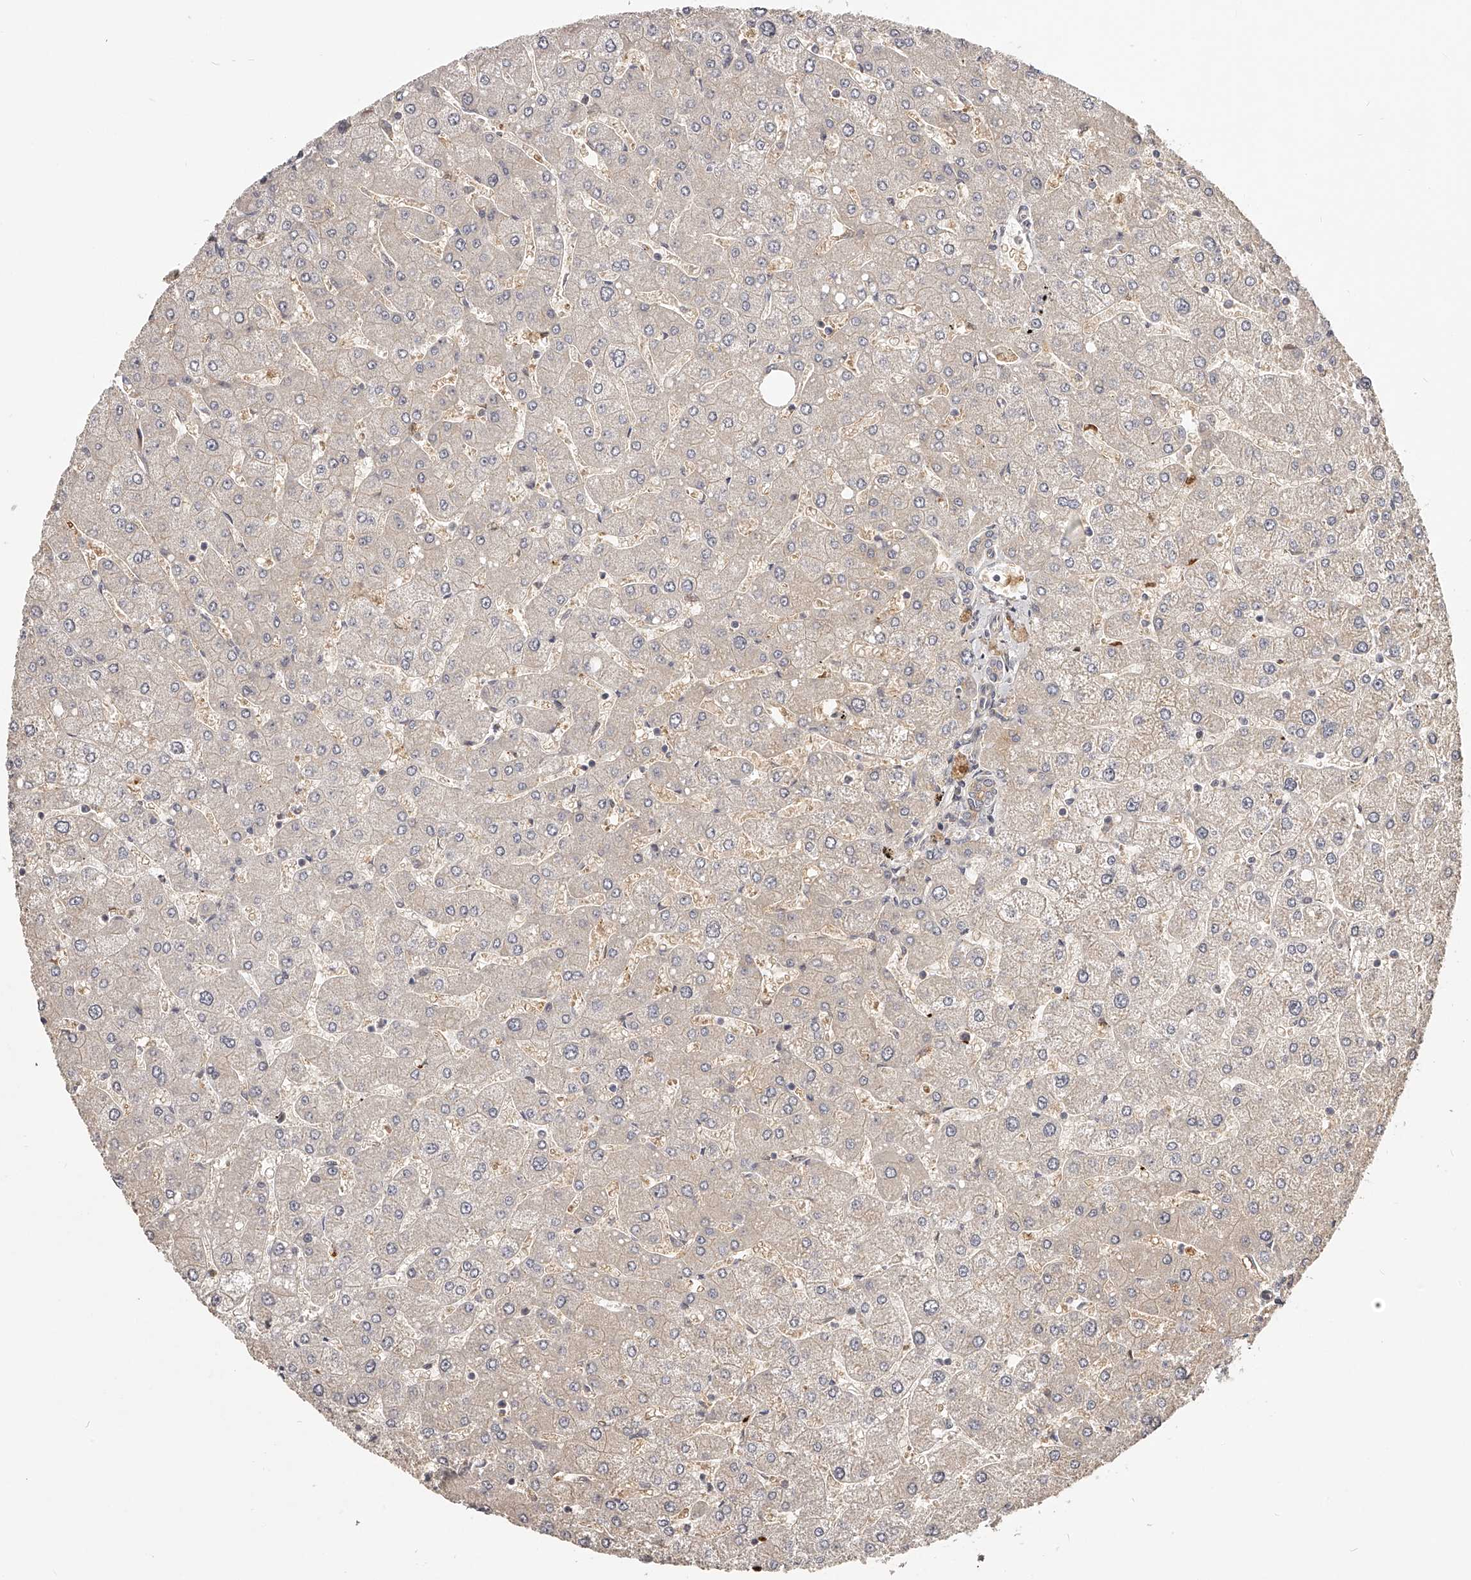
{"staining": {"intensity": "weak", "quantity": "<25%", "location": "cytoplasmic/membranous"}, "tissue": "liver", "cell_type": "Cholangiocytes", "image_type": "normal", "snomed": [{"axis": "morphology", "description": "Normal tissue, NOS"}, {"axis": "topography", "description": "Liver"}], "caption": "High power microscopy photomicrograph of an immunohistochemistry micrograph of unremarkable liver, revealing no significant positivity in cholangiocytes. (Stains: DAB (3,3'-diaminobenzidine) immunohistochemistry with hematoxylin counter stain, Microscopy: brightfield microscopy at high magnification).", "gene": "ZNF582", "patient": {"sex": "male", "age": 55}}